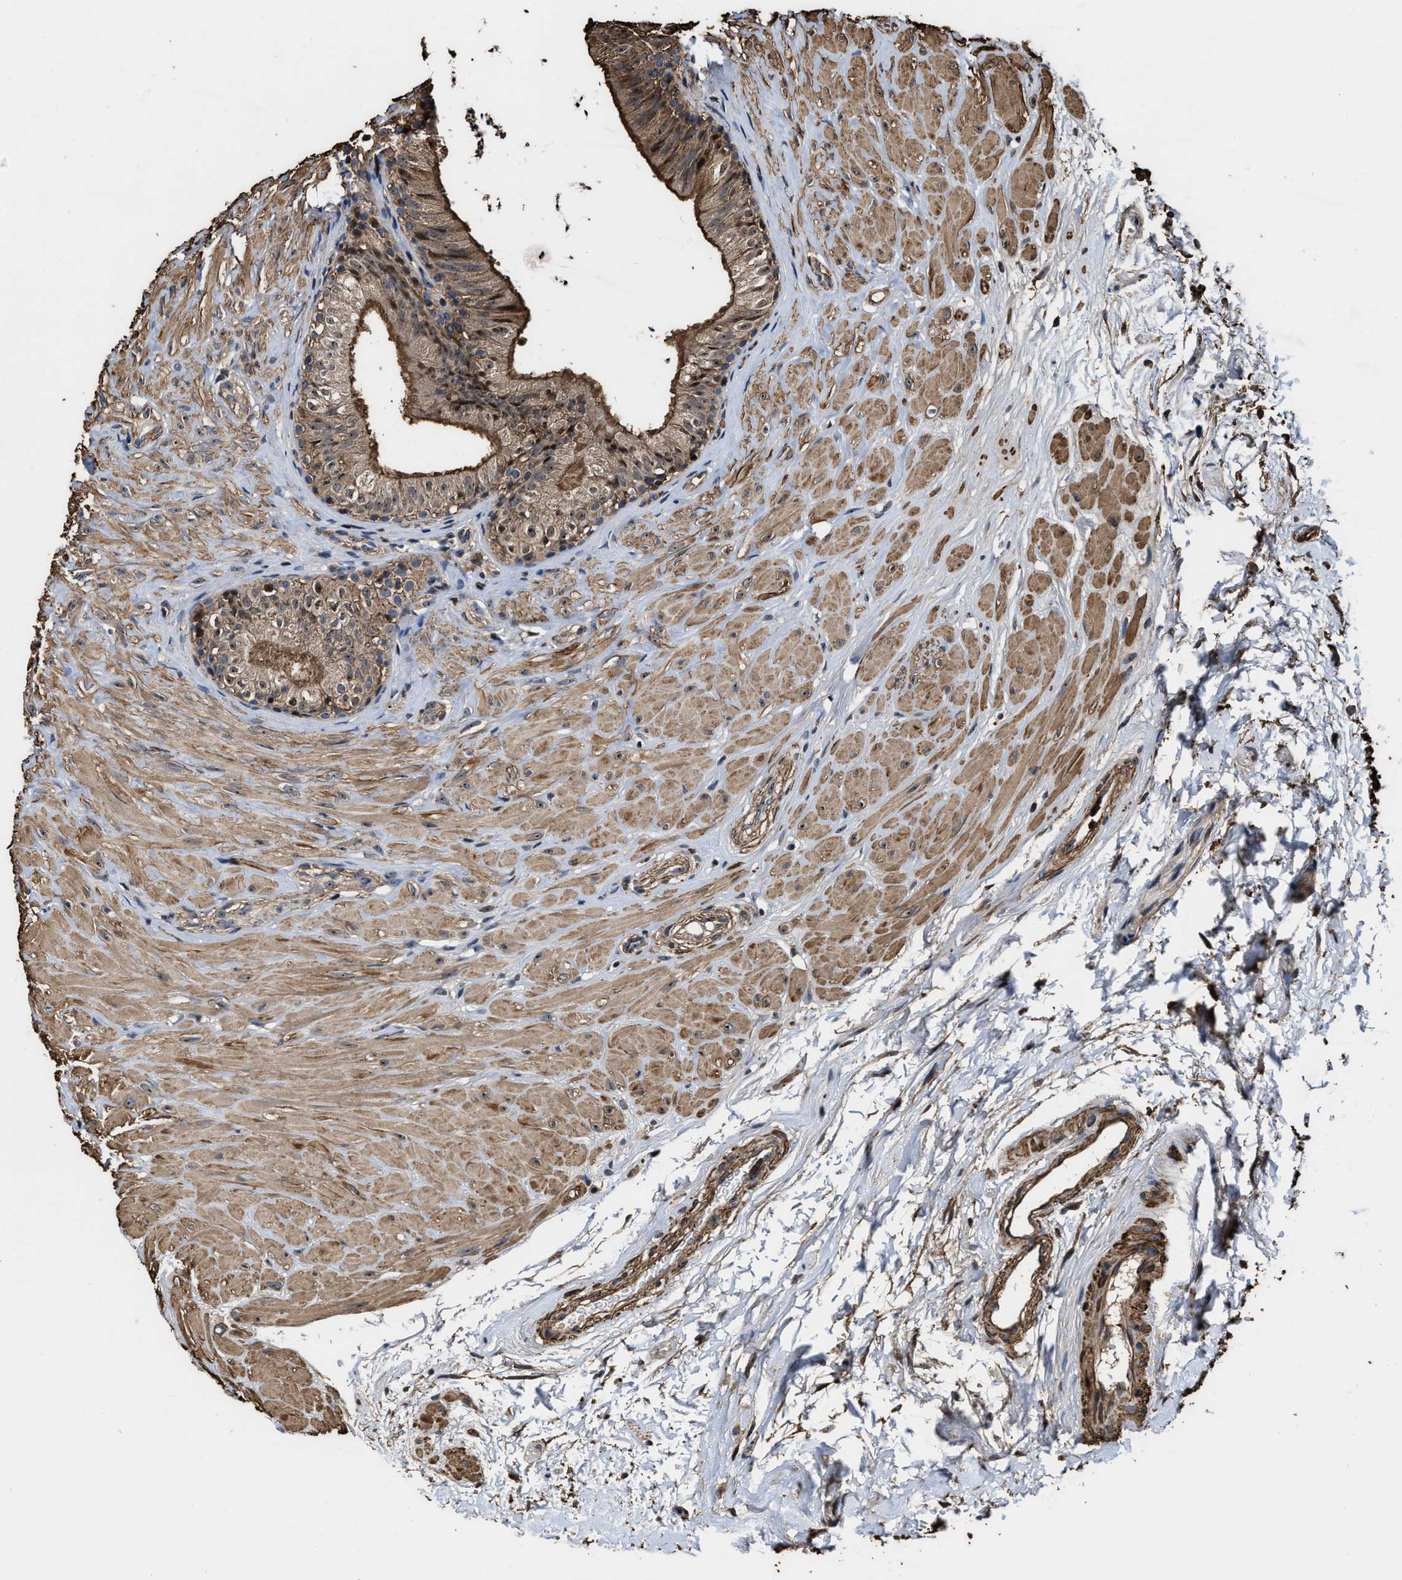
{"staining": {"intensity": "strong", "quantity": ">75%", "location": "cytoplasmic/membranous"}, "tissue": "epididymis", "cell_type": "Glandular cells", "image_type": "normal", "snomed": [{"axis": "morphology", "description": "Normal tissue, NOS"}, {"axis": "topography", "description": "Epididymis"}], "caption": "High-magnification brightfield microscopy of unremarkable epididymis stained with DAB (brown) and counterstained with hematoxylin (blue). glandular cells exhibit strong cytoplasmic/membranous staining is seen in about>75% of cells. (DAB (3,3'-diaminobenzidine) IHC with brightfield microscopy, high magnification).", "gene": "KBTBD2", "patient": {"sex": "male", "age": 56}}